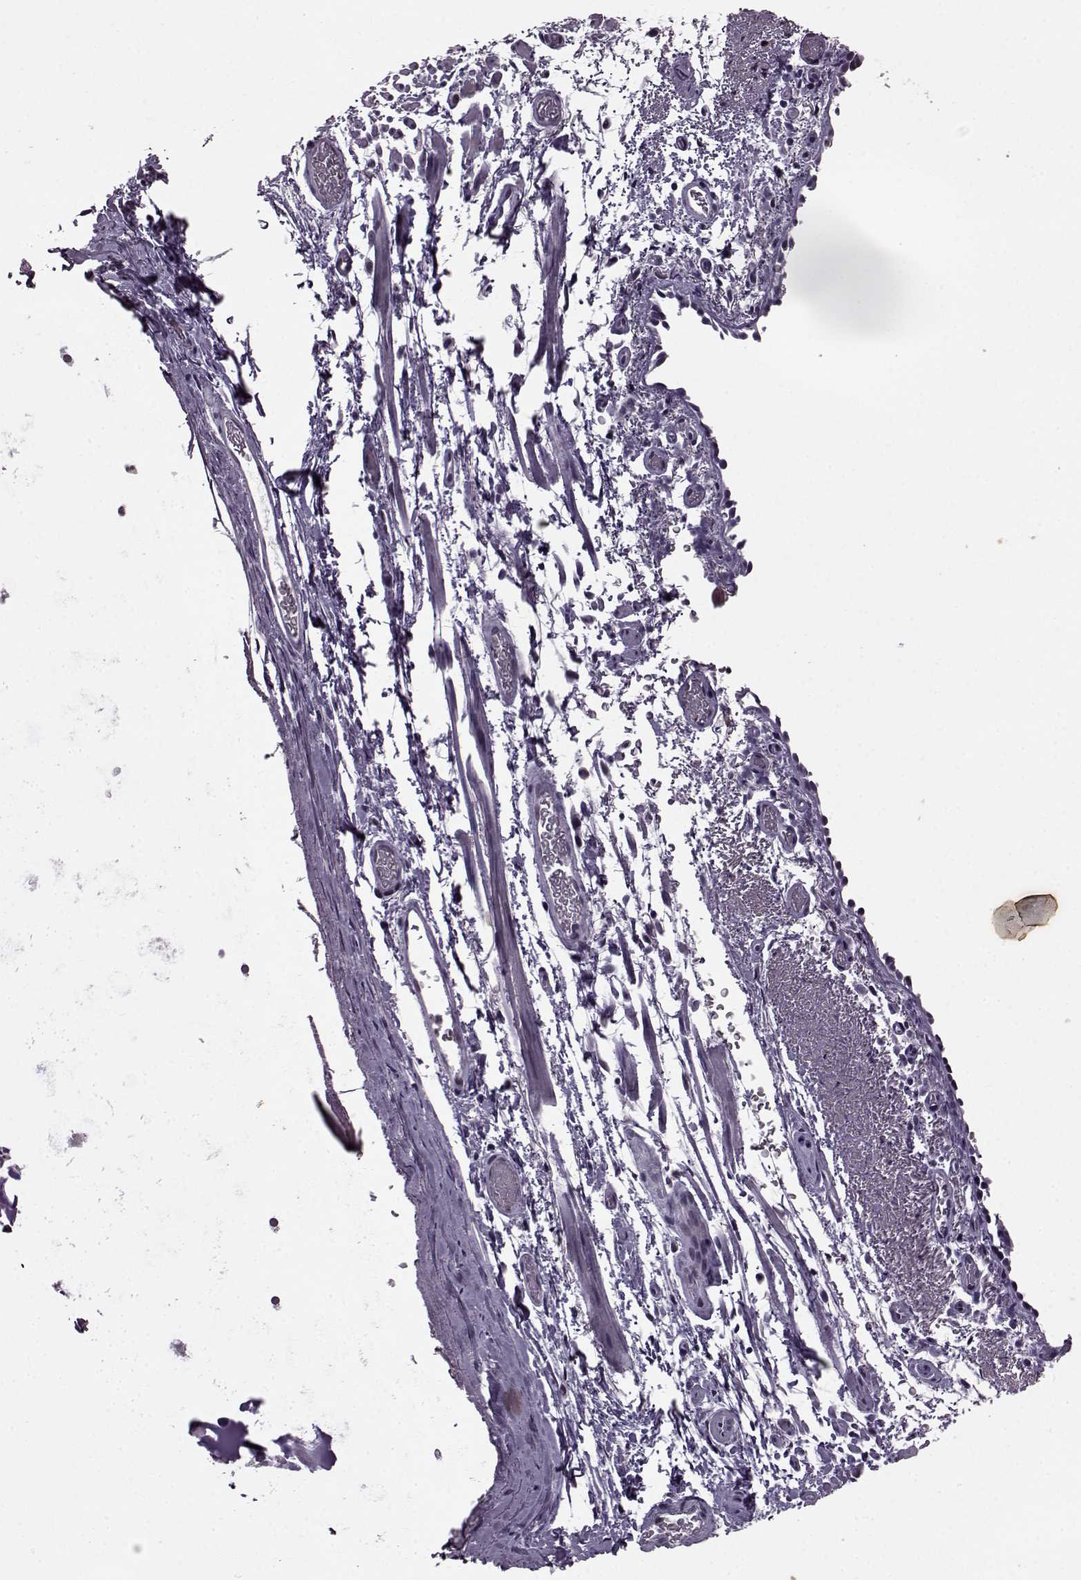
{"staining": {"intensity": "negative", "quantity": "none", "location": "none"}, "tissue": "bronchus", "cell_type": "Respiratory epithelial cells", "image_type": "normal", "snomed": [{"axis": "morphology", "description": "Normal tissue, NOS"}, {"axis": "morphology", "description": "Adenocarcinoma, NOS"}, {"axis": "topography", "description": "Bronchus"}], "caption": "High power microscopy micrograph of an immunohistochemistry (IHC) photomicrograph of normal bronchus, revealing no significant expression in respiratory epithelial cells. (Stains: DAB IHC with hematoxylin counter stain, Microscopy: brightfield microscopy at high magnification).", "gene": "SLC28A2", "patient": {"sex": "male", "age": 68}}